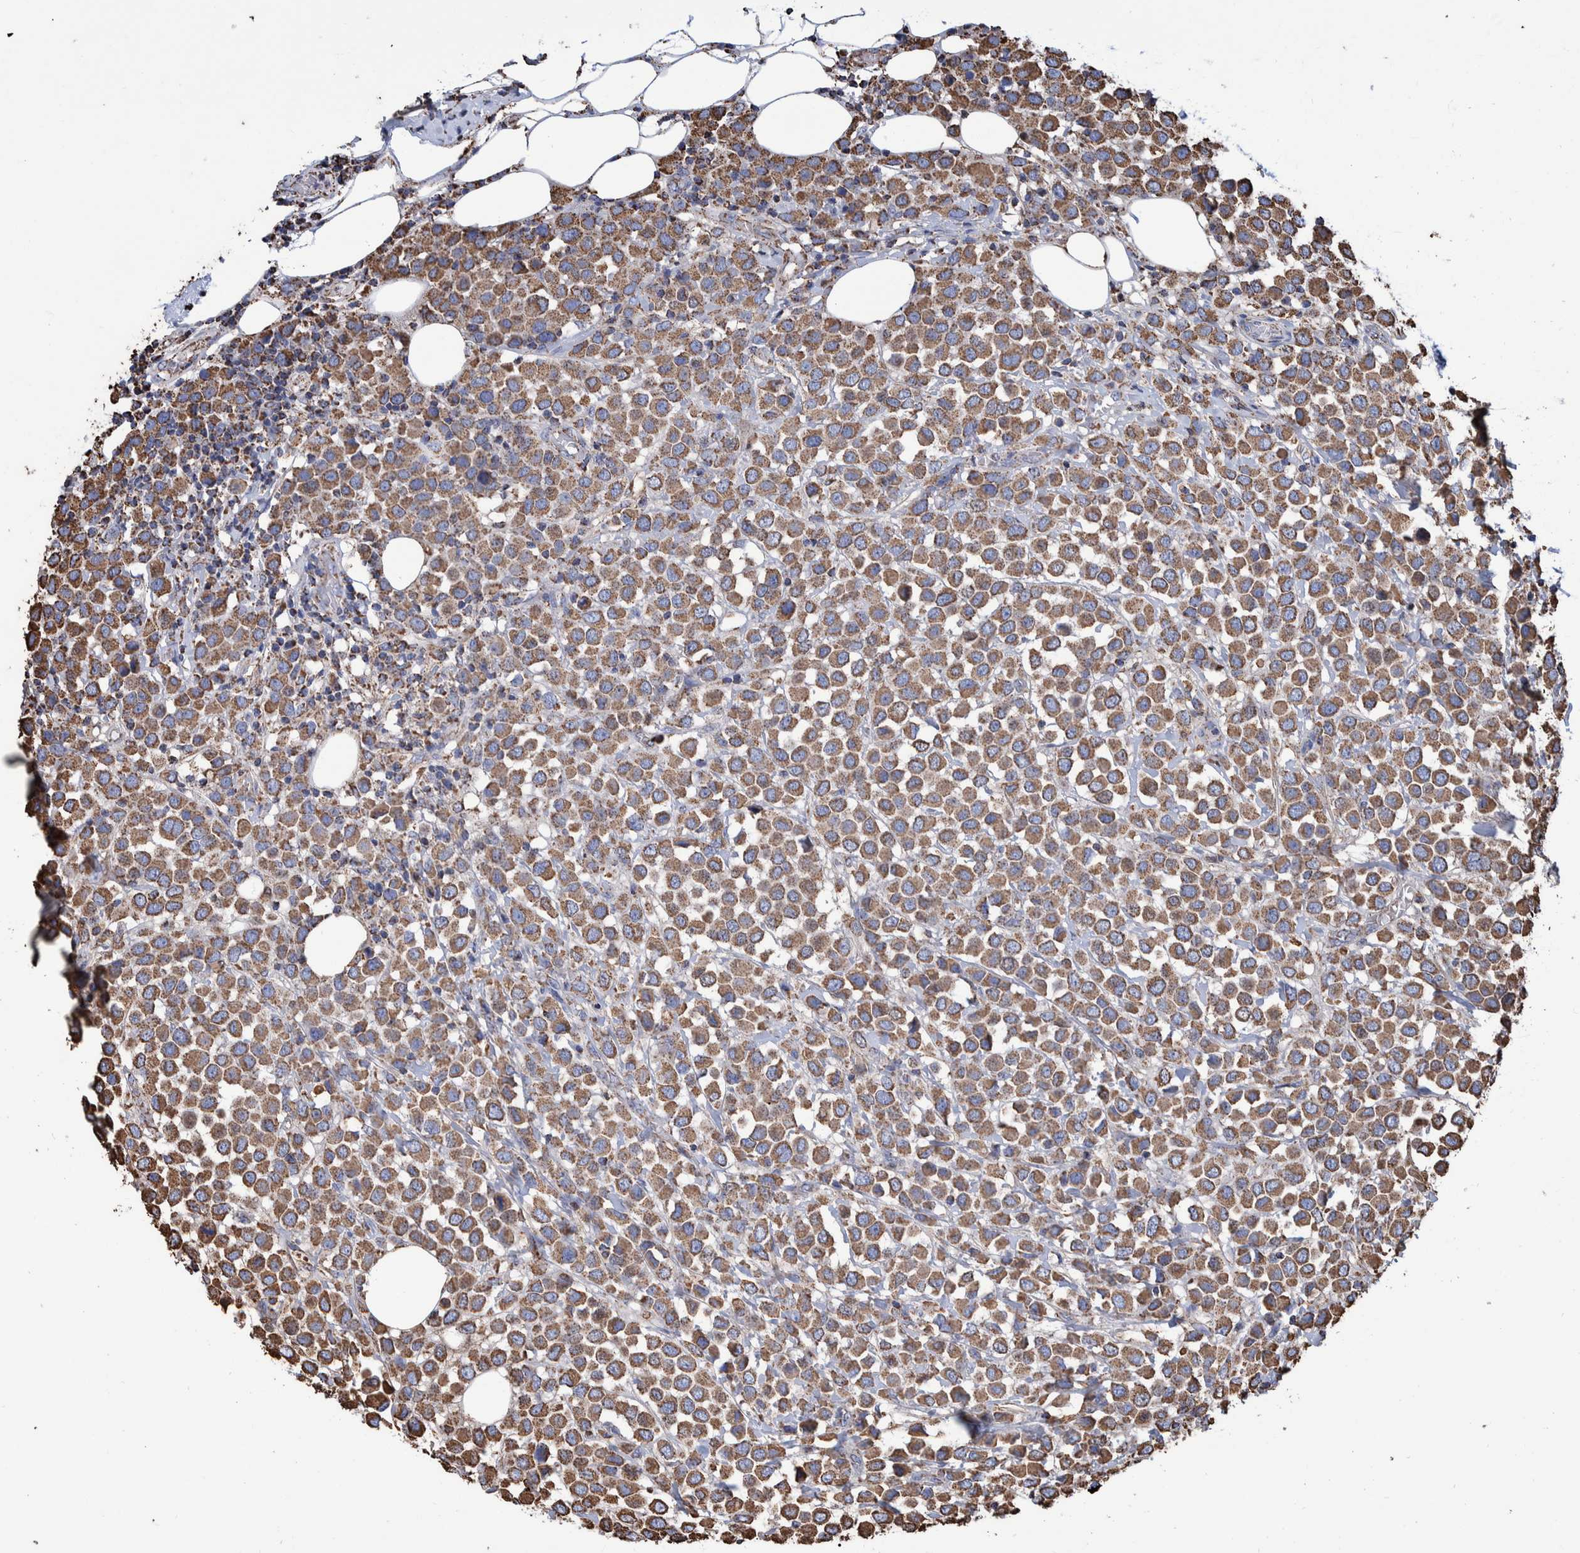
{"staining": {"intensity": "moderate", "quantity": ">75%", "location": "cytoplasmic/membranous"}, "tissue": "breast cancer", "cell_type": "Tumor cells", "image_type": "cancer", "snomed": [{"axis": "morphology", "description": "Duct carcinoma"}, {"axis": "topography", "description": "Breast"}], "caption": "Protein staining exhibits moderate cytoplasmic/membranous positivity in approximately >75% of tumor cells in breast cancer (infiltrating ductal carcinoma).", "gene": "VPS26C", "patient": {"sex": "female", "age": 61}}